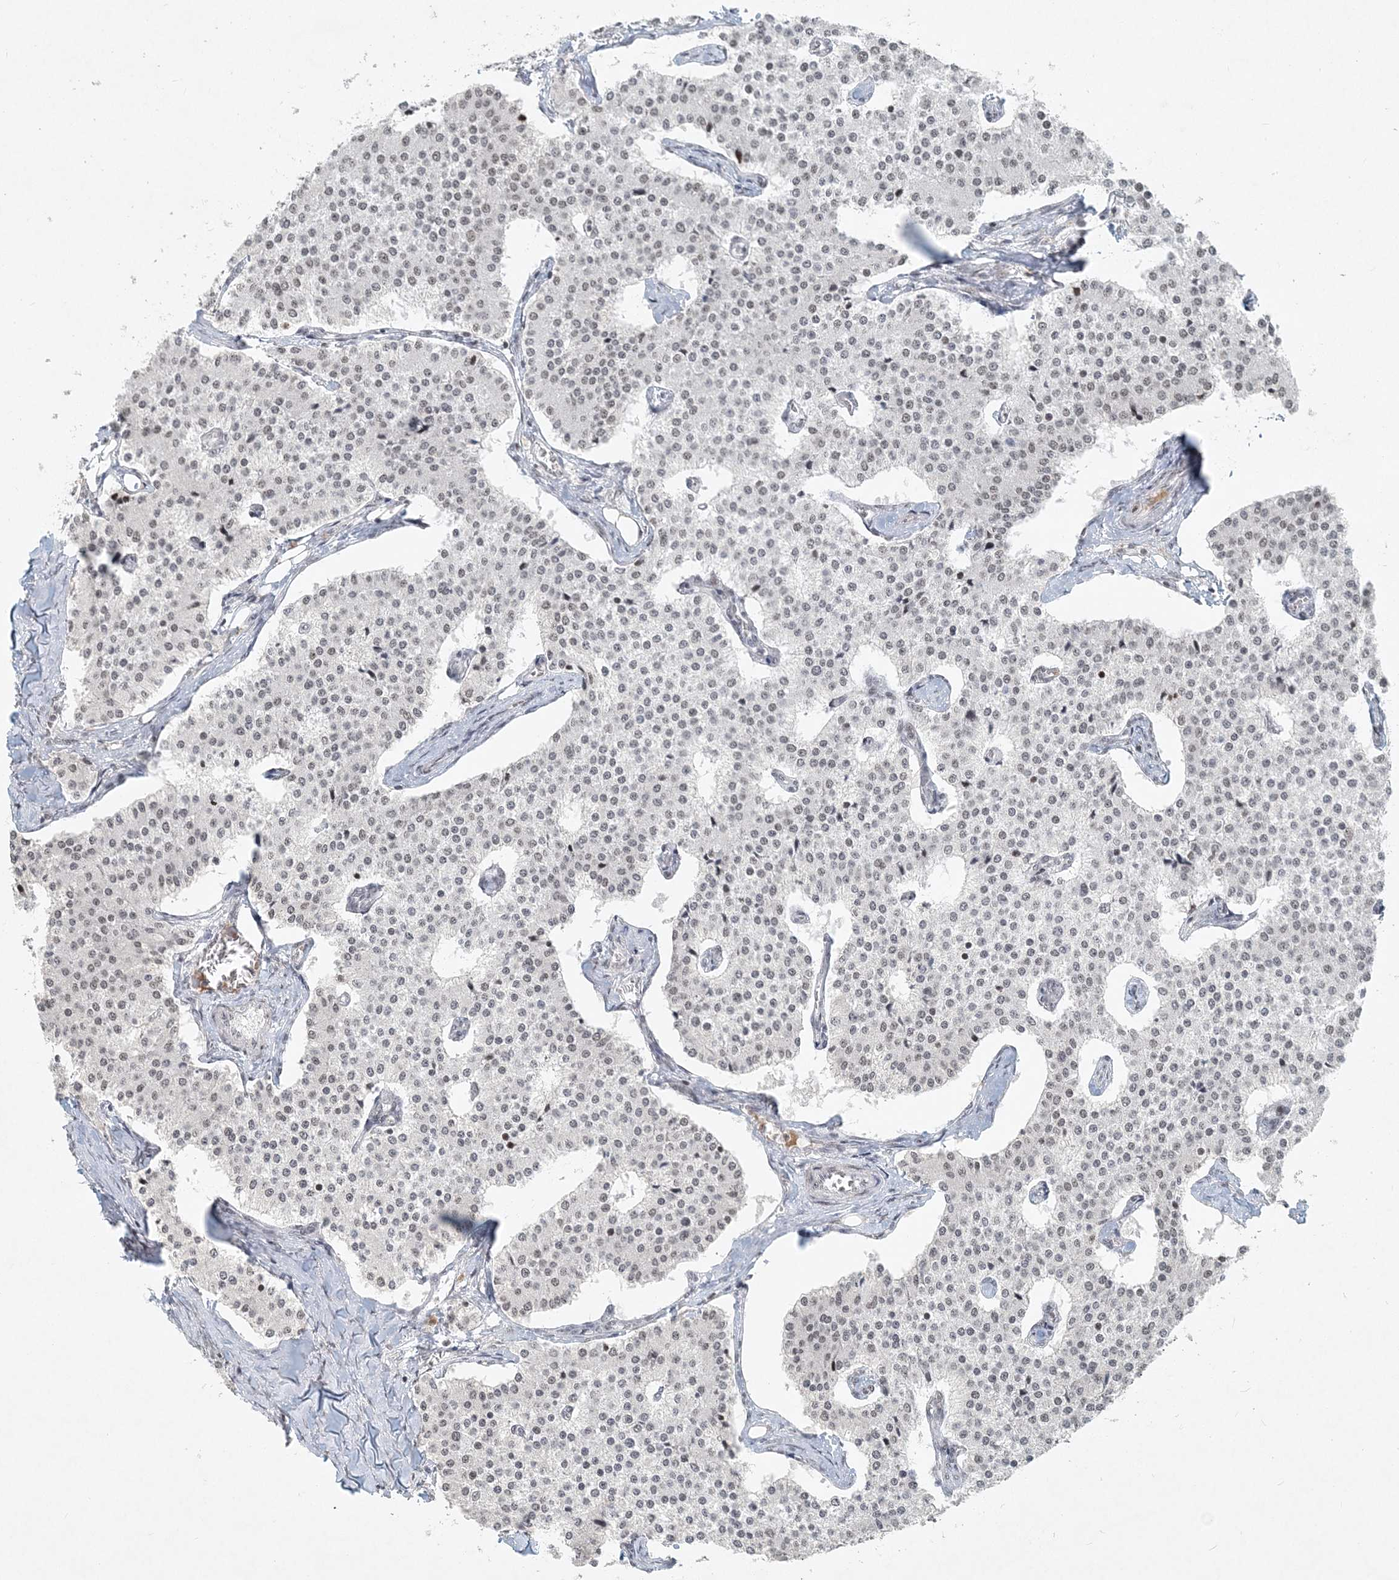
{"staining": {"intensity": "negative", "quantity": "none", "location": "none"}, "tissue": "carcinoid", "cell_type": "Tumor cells", "image_type": "cancer", "snomed": [{"axis": "morphology", "description": "Carcinoid, malignant, NOS"}, {"axis": "topography", "description": "Colon"}], "caption": "High magnification brightfield microscopy of malignant carcinoid stained with DAB (brown) and counterstained with hematoxylin (blue): tumor cells show no significant expression.", "gene": "BAZ1B", "patient": {"sex": "female", "age": 52}}